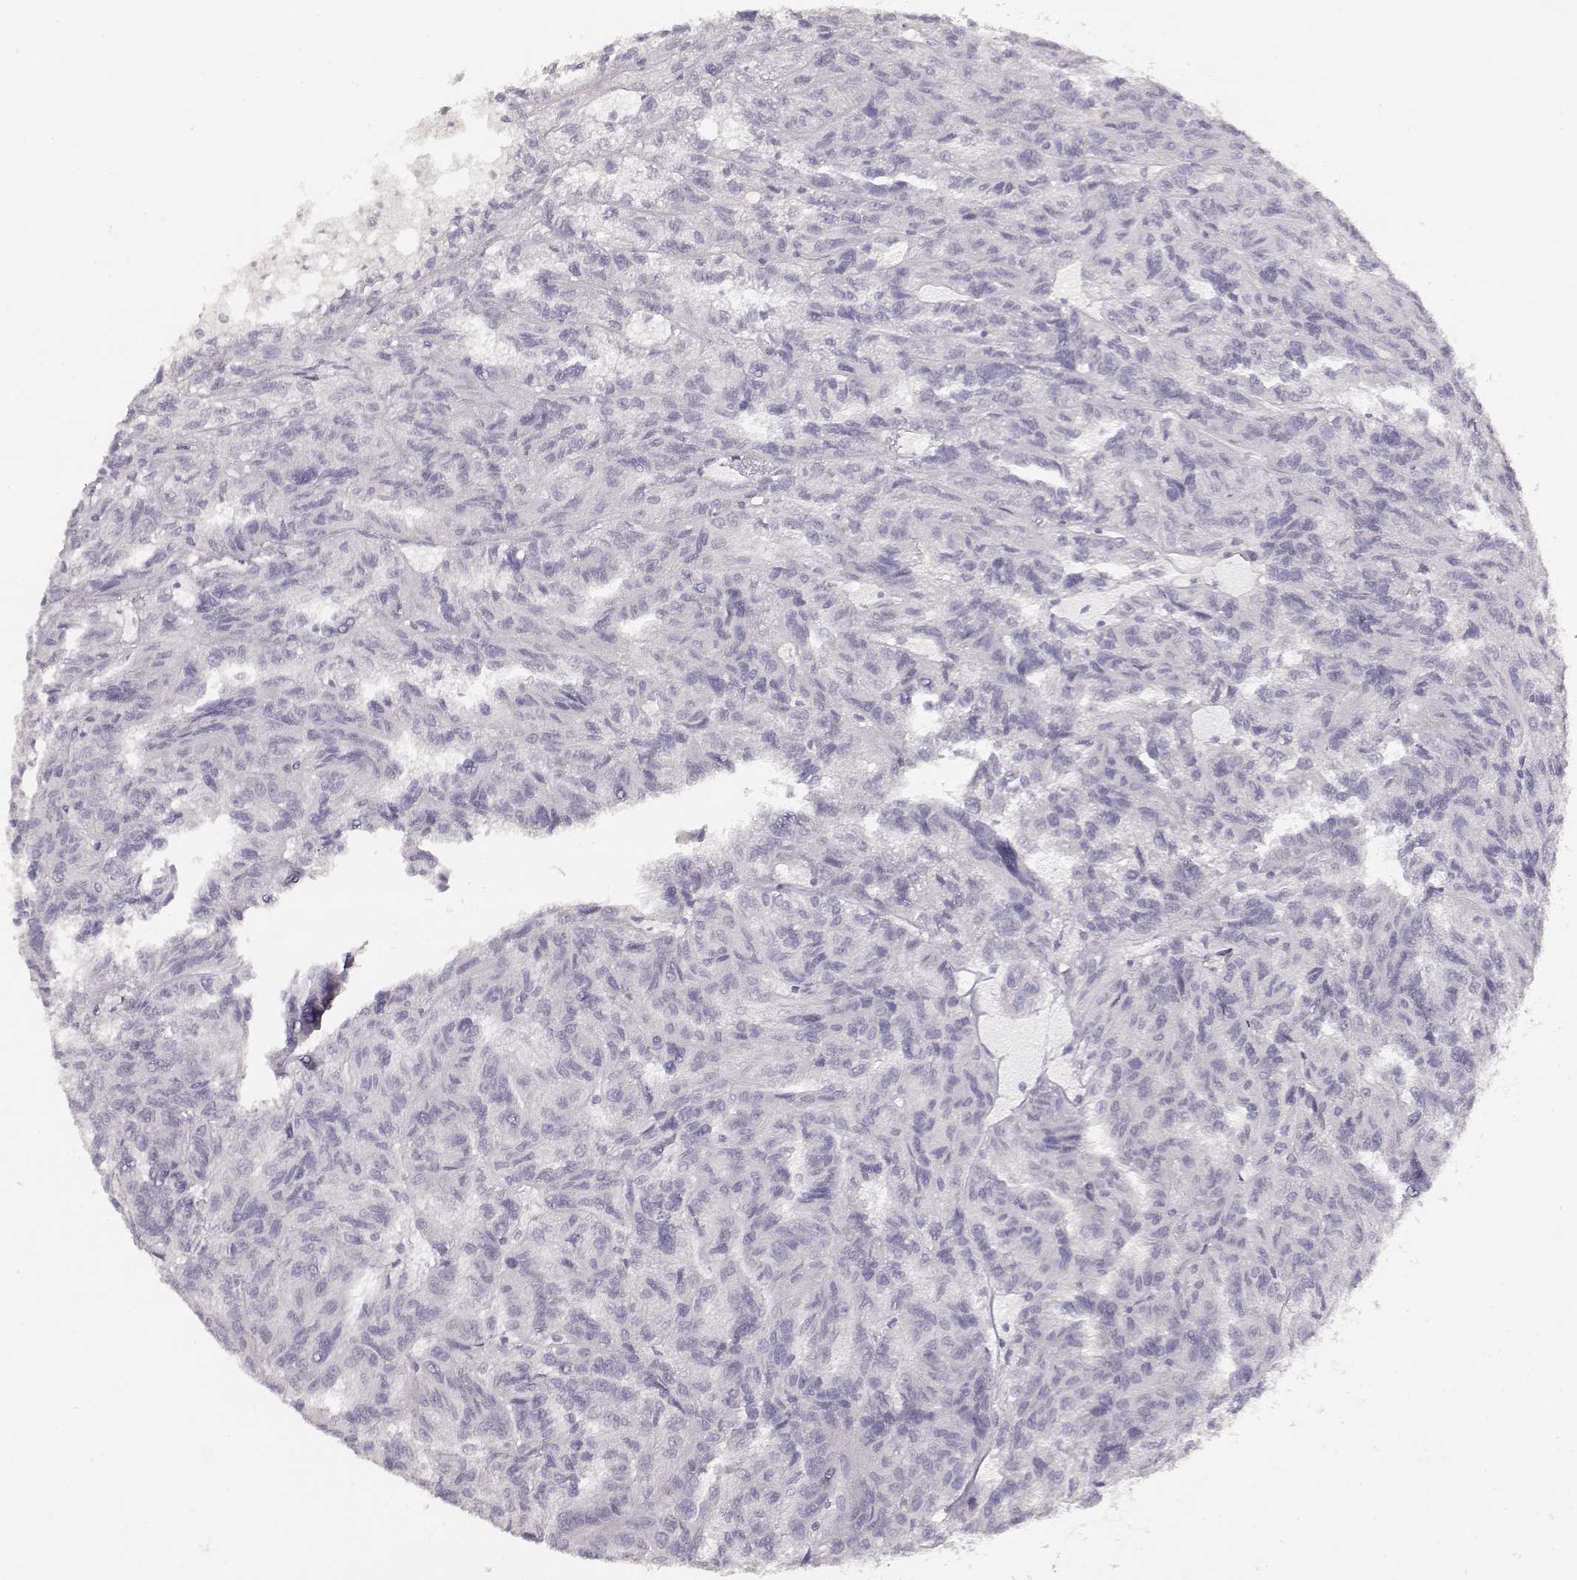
{"staining": {"intensity": "negative", "quantity": "none", "location": "none"}, "tissue": "renal cancer", "cell_type": "Tumor cells", "image_type": "cancer", "snomed": [{"axis": "morphology", "description": "Adenocarcinoma, NOS"}, {"axis": "topography", "description": "Kidney"}], "caption": "A histopathology image of renal adenocarcinoma stained for a protein demonstrates no brown staining in tumor cells. (Brightfield microscopy of DAB (3,3'-diaminobenzidine) immunohistochemistry at high magnification).", "gene": "TPH2", "patient": {"sex": "male", "age": 79}}